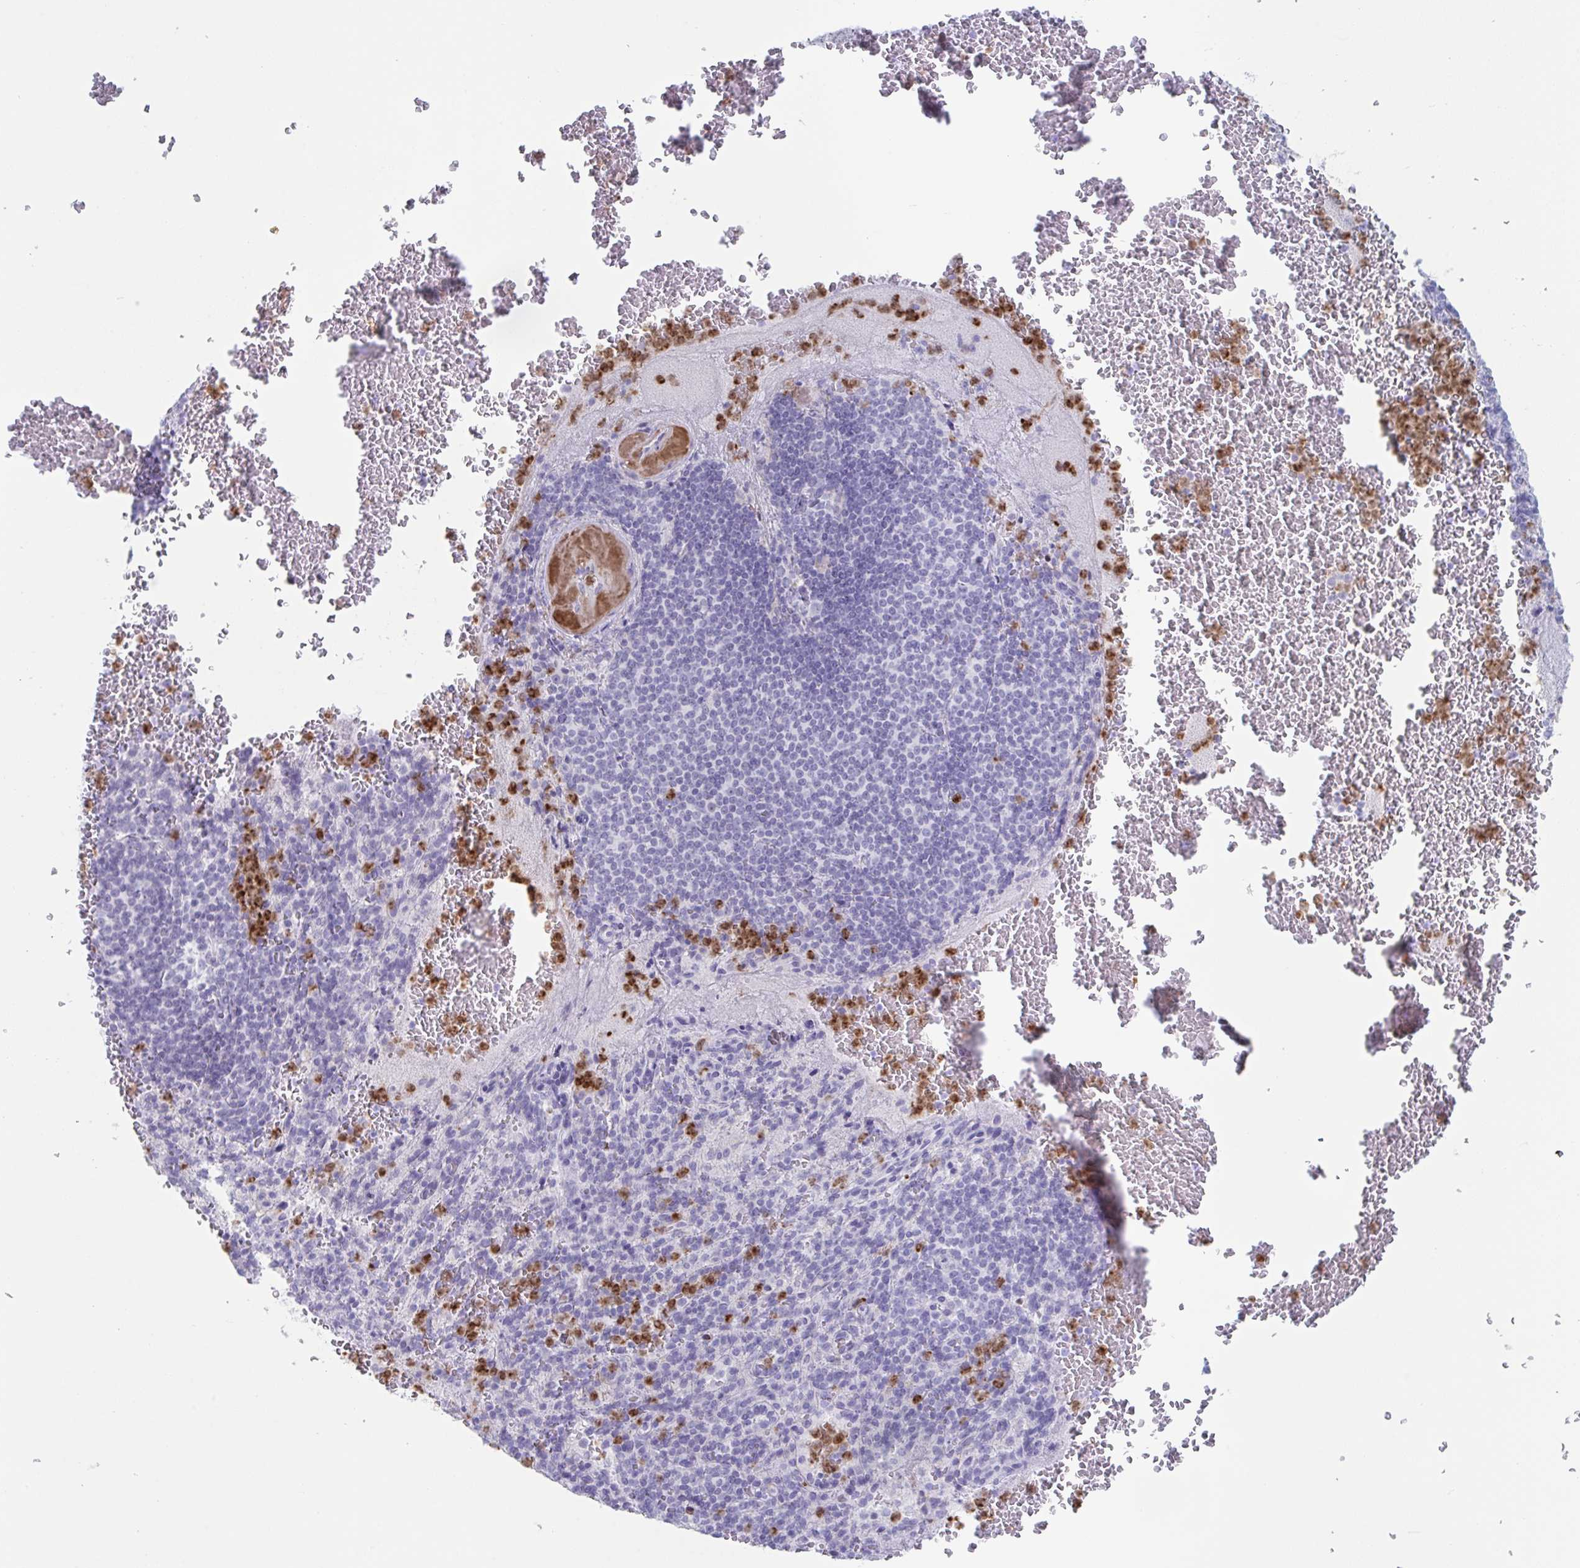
{"staining": {"intensity": "strong", "quantity": "<25%", "location": "cytoplasmic/membranous"}, "tissue": "spleen", "cell_type": "Cells in red pulp", "image_type": "normal", "snomed": [{"axis": "morphology", "description": "Normal tissue, NOS"}, {"axis": "topography", "description": "Spleen"}], "caption": "A high-resolution photomicrograph shows immunohistochemistry (IHC) staining of unremarkable spleen, which reveals strong cytoplasmic/membranous staining in approximately <25% of cells in red pulp.", "gene": "CYP4F11", "patient": {"sex": "female", "age": 74}}